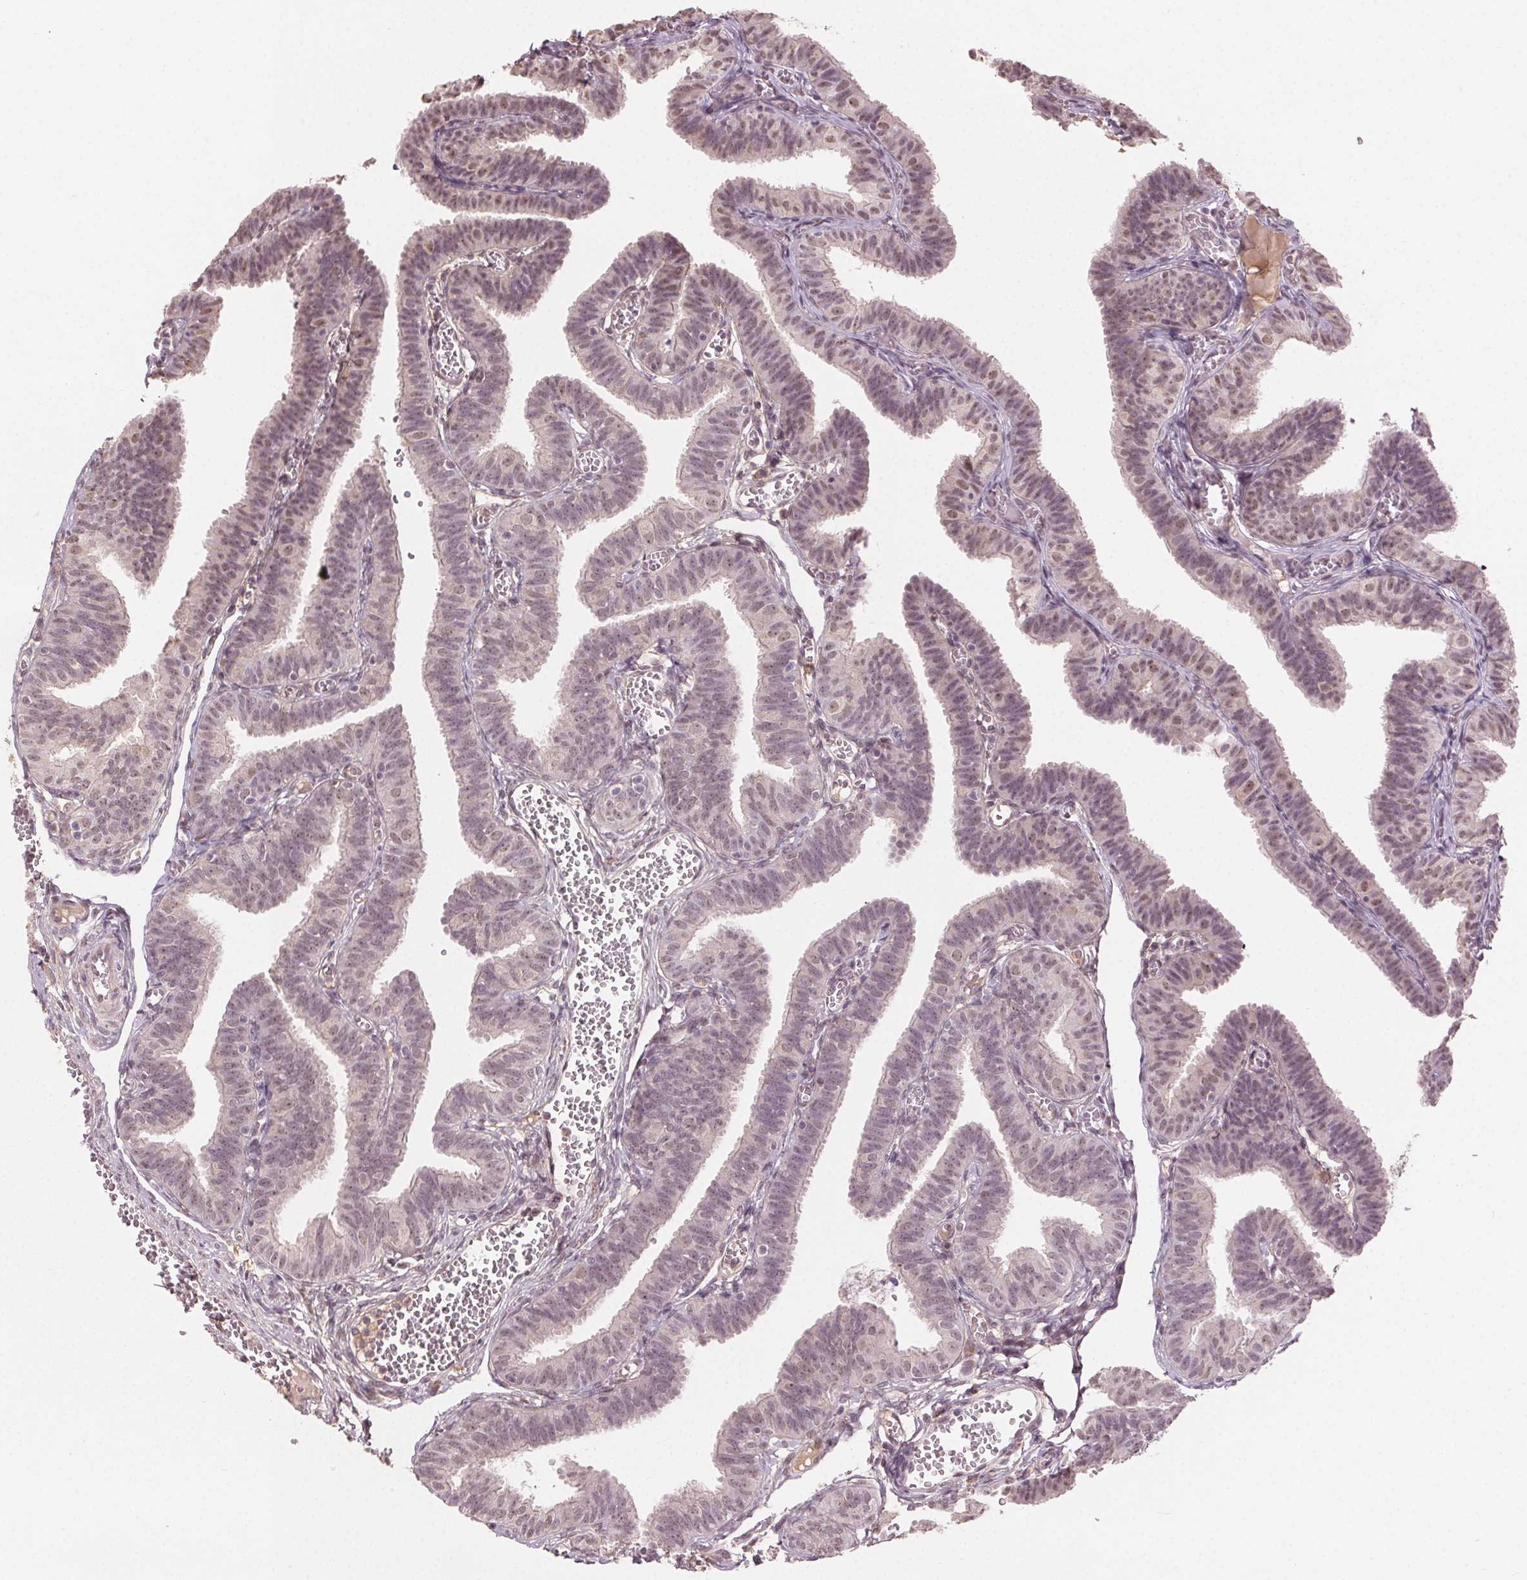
{"staining": {"intensity": "moderate", "quantity": "25%-75%", "location": "nuclear"}, "tissue": "fallopian tube", "cell_type": "Glandular cells", "image_type": "normal", "snomed": [{"axis": "morphology", "description": "Normal tissue, NOS"}, {"axis": "topography", "description": "Fallopian tube"}], "caption": "Fallopian tube stained for a protein (brown) displays moderate nuclear positive expression in approximately 25%-75% of glandular cells.", "gene": "TUB", "patient": {"sex": "female", "age": 25}}